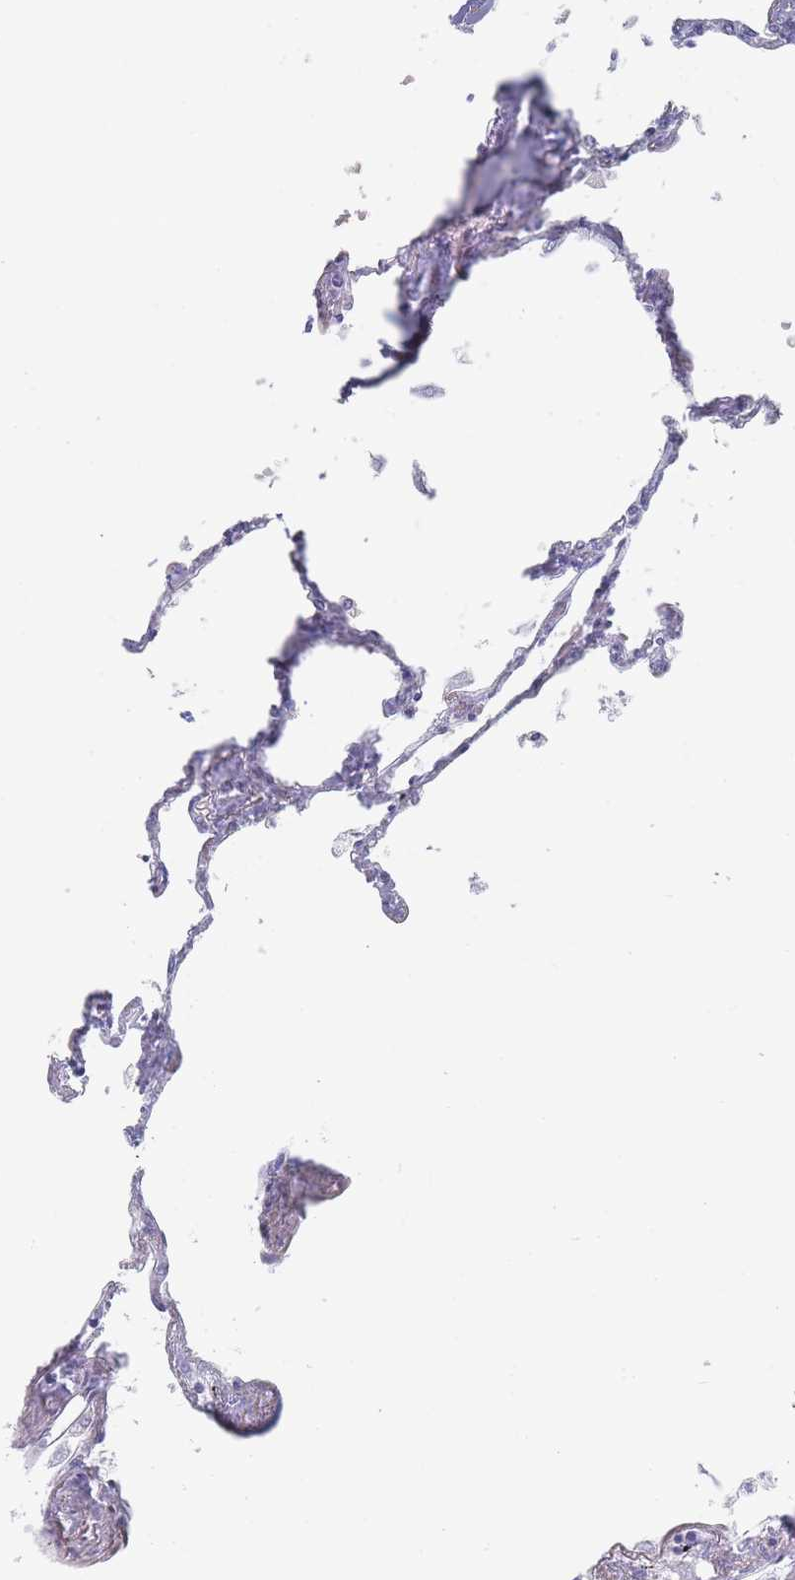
{"staining": {"intensity": "negative", "quantity": "none", "location": "none"}, "tissue": "lung", "cell_type": "Alveolar cells", "image_type": "normal", "snomed": [{"axis": "morphology", "description": "Normal tissue, NOS"}, {"axis": "topography", "description": "Lung"}], "caption": "An IHC photomicrograph of benign lung is shown. There is no staining in alveolar cells of lung.", "gene": "IMPG1", "patient": {"sex": "female", "age": 67}}